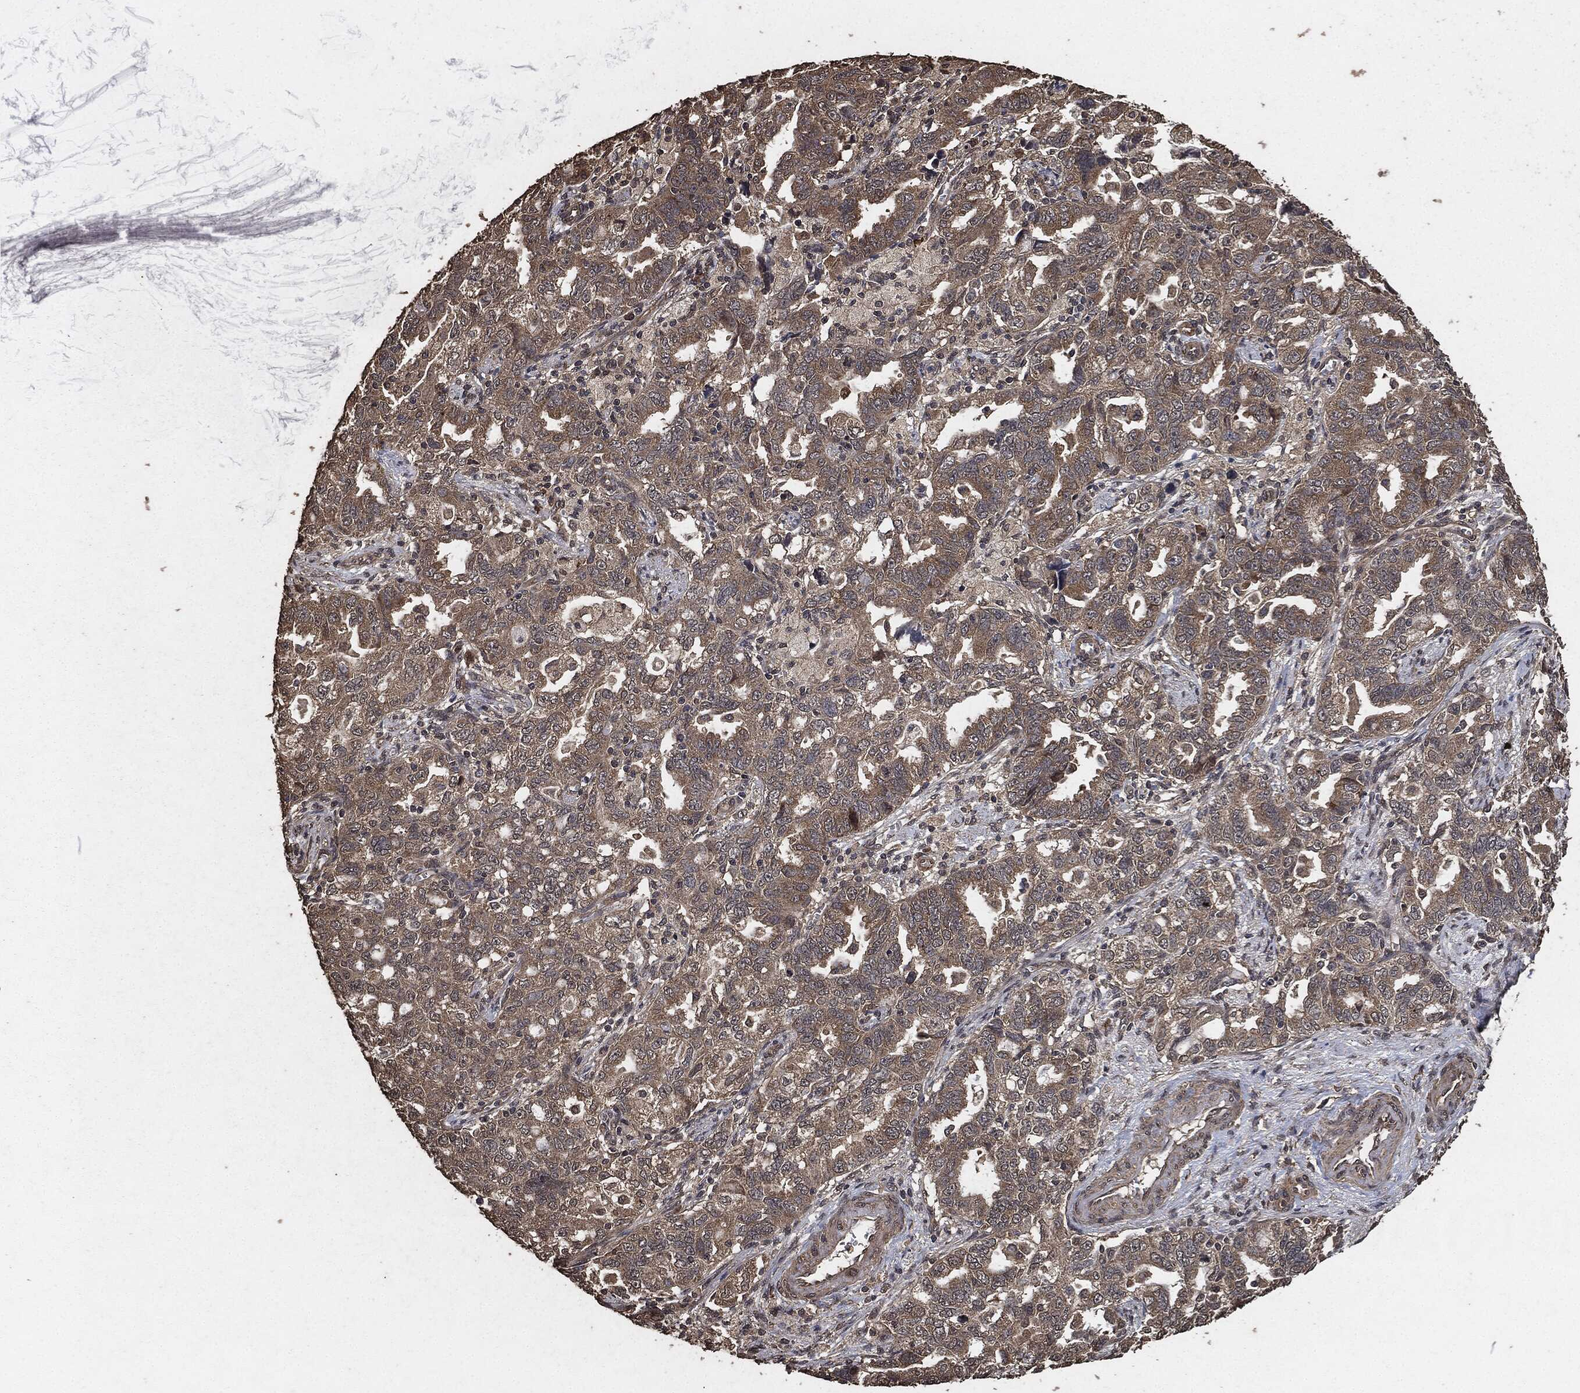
{"staining": {"intensity": "weak", "quantity": "25%-75%", "location": "cytoplasmic/membranous"}, "tissue": "ovarian cancer", "cell_type": "Tumor cells", "image_type": "cancer", "snomed": [{"axis": "morphology", "description": "Cystadenocarcinoma, serous, NOS"}, {"axis": "topography", "description": "Ovary"}], "caption": "Protein staining exhibits weak cytoplasmic/membranous staining in approximately 25%-75% of tumor cells in ovarian cancer.", "gene": "AKT1S1", "patient": {"sex": "female", "age": 51}}